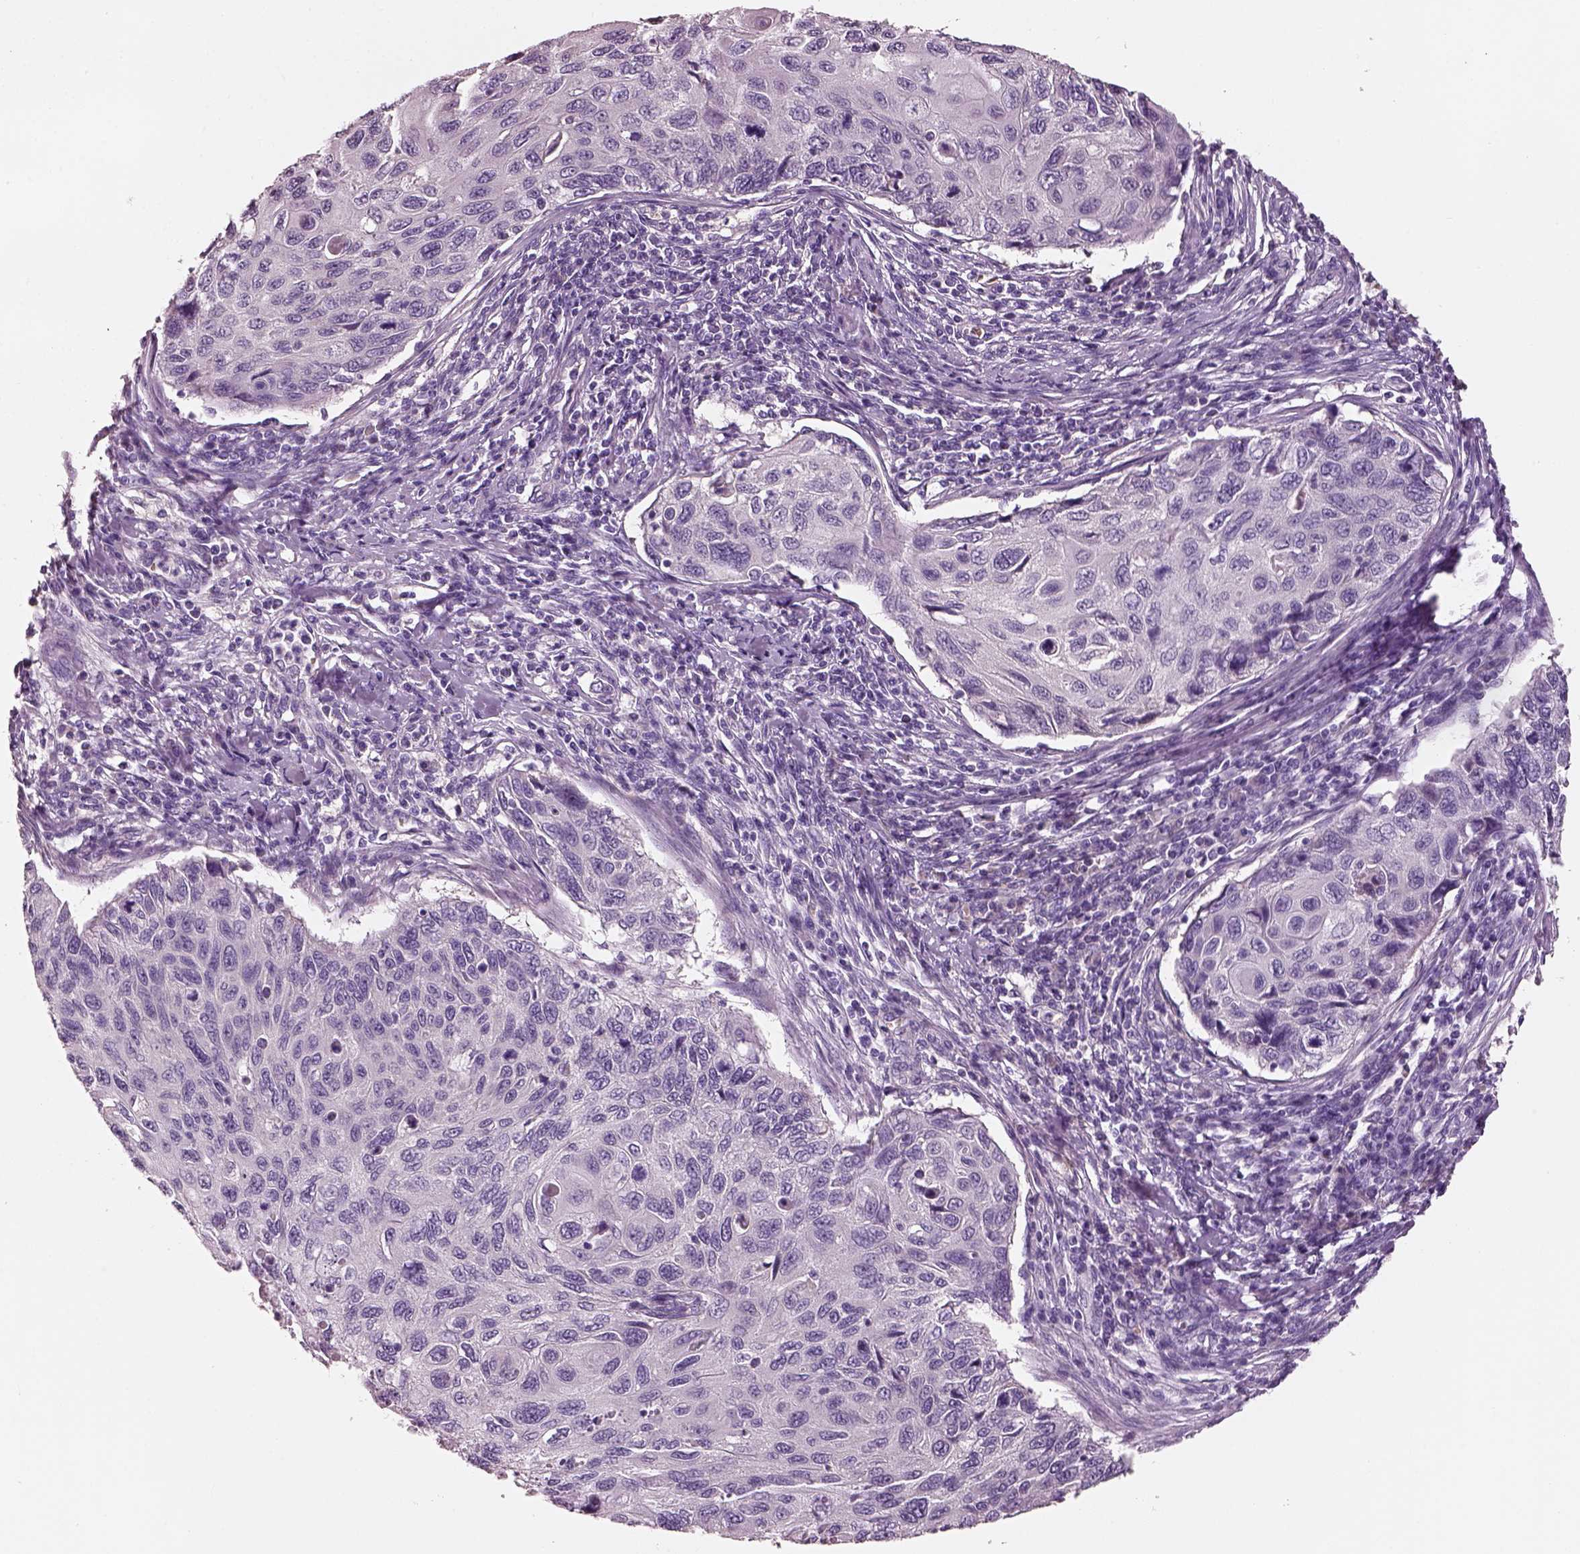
{"staining": {"intensity": "negative", "quantity": "none", "location": "none"}, "tissue": "cervical cancer", "cell_type": "Tumor cells", "image_type": "cancer", "snomed": [{"axis": "morphology", "description": "Squamous cell carcinoma, NOS"}, {"axis": "topography", "description": "Cervix"}], "caption": "Immunohistochemistry histopathology image of neoplastic tissue: squamous cell carcinoma (cervical) stained with DAB shows no significant protein positivity in tumor cells. (Brightfield microscopy of DAB immunohistochemistry at high magnification).", "gene": "ELSPBP1", "patient": {"sex": "female", "age": 70}}